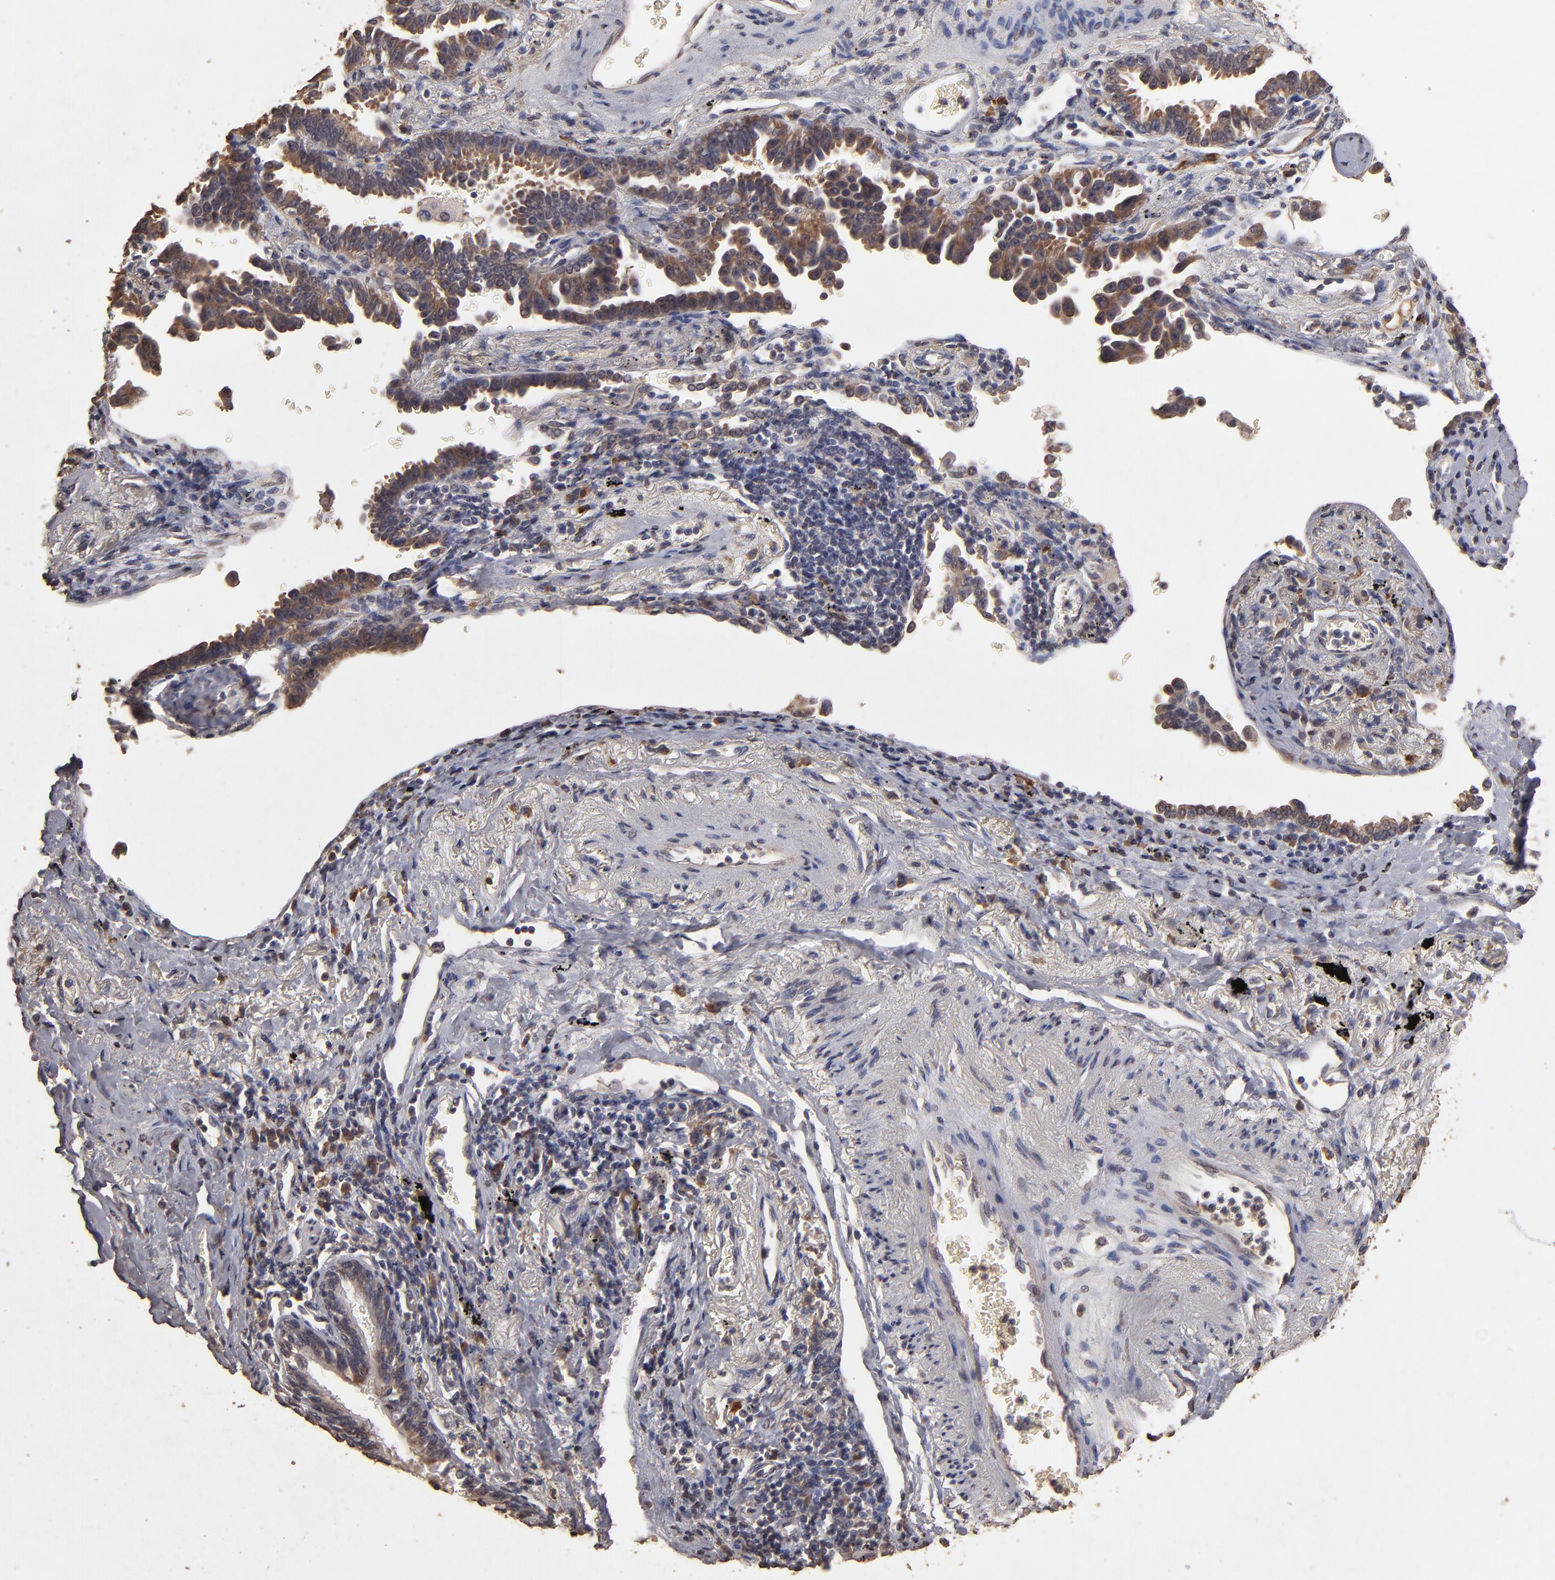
{"staining": {"intensity": "moderate", "quantity": ">75%", "location": "cytoplasmic/membranous"}, "tissue": "lung cancer", "cell_type": "Tumor cells", "image_type": "cancer", "snomed": [{"axis": "morphology", "description": "Adenocarcinoma, NOS"}, {"axis": "topography", "description": "Lung"}], "caption": "There is medium levels of moderate cytoplasmic/membranous staining in tumor cells of lung adenocarcinoma, as demonstrated by immunohistochemical staining (brown color).", "gene": "OPHN1", "patient": {"sex": "female", "age": 64}}